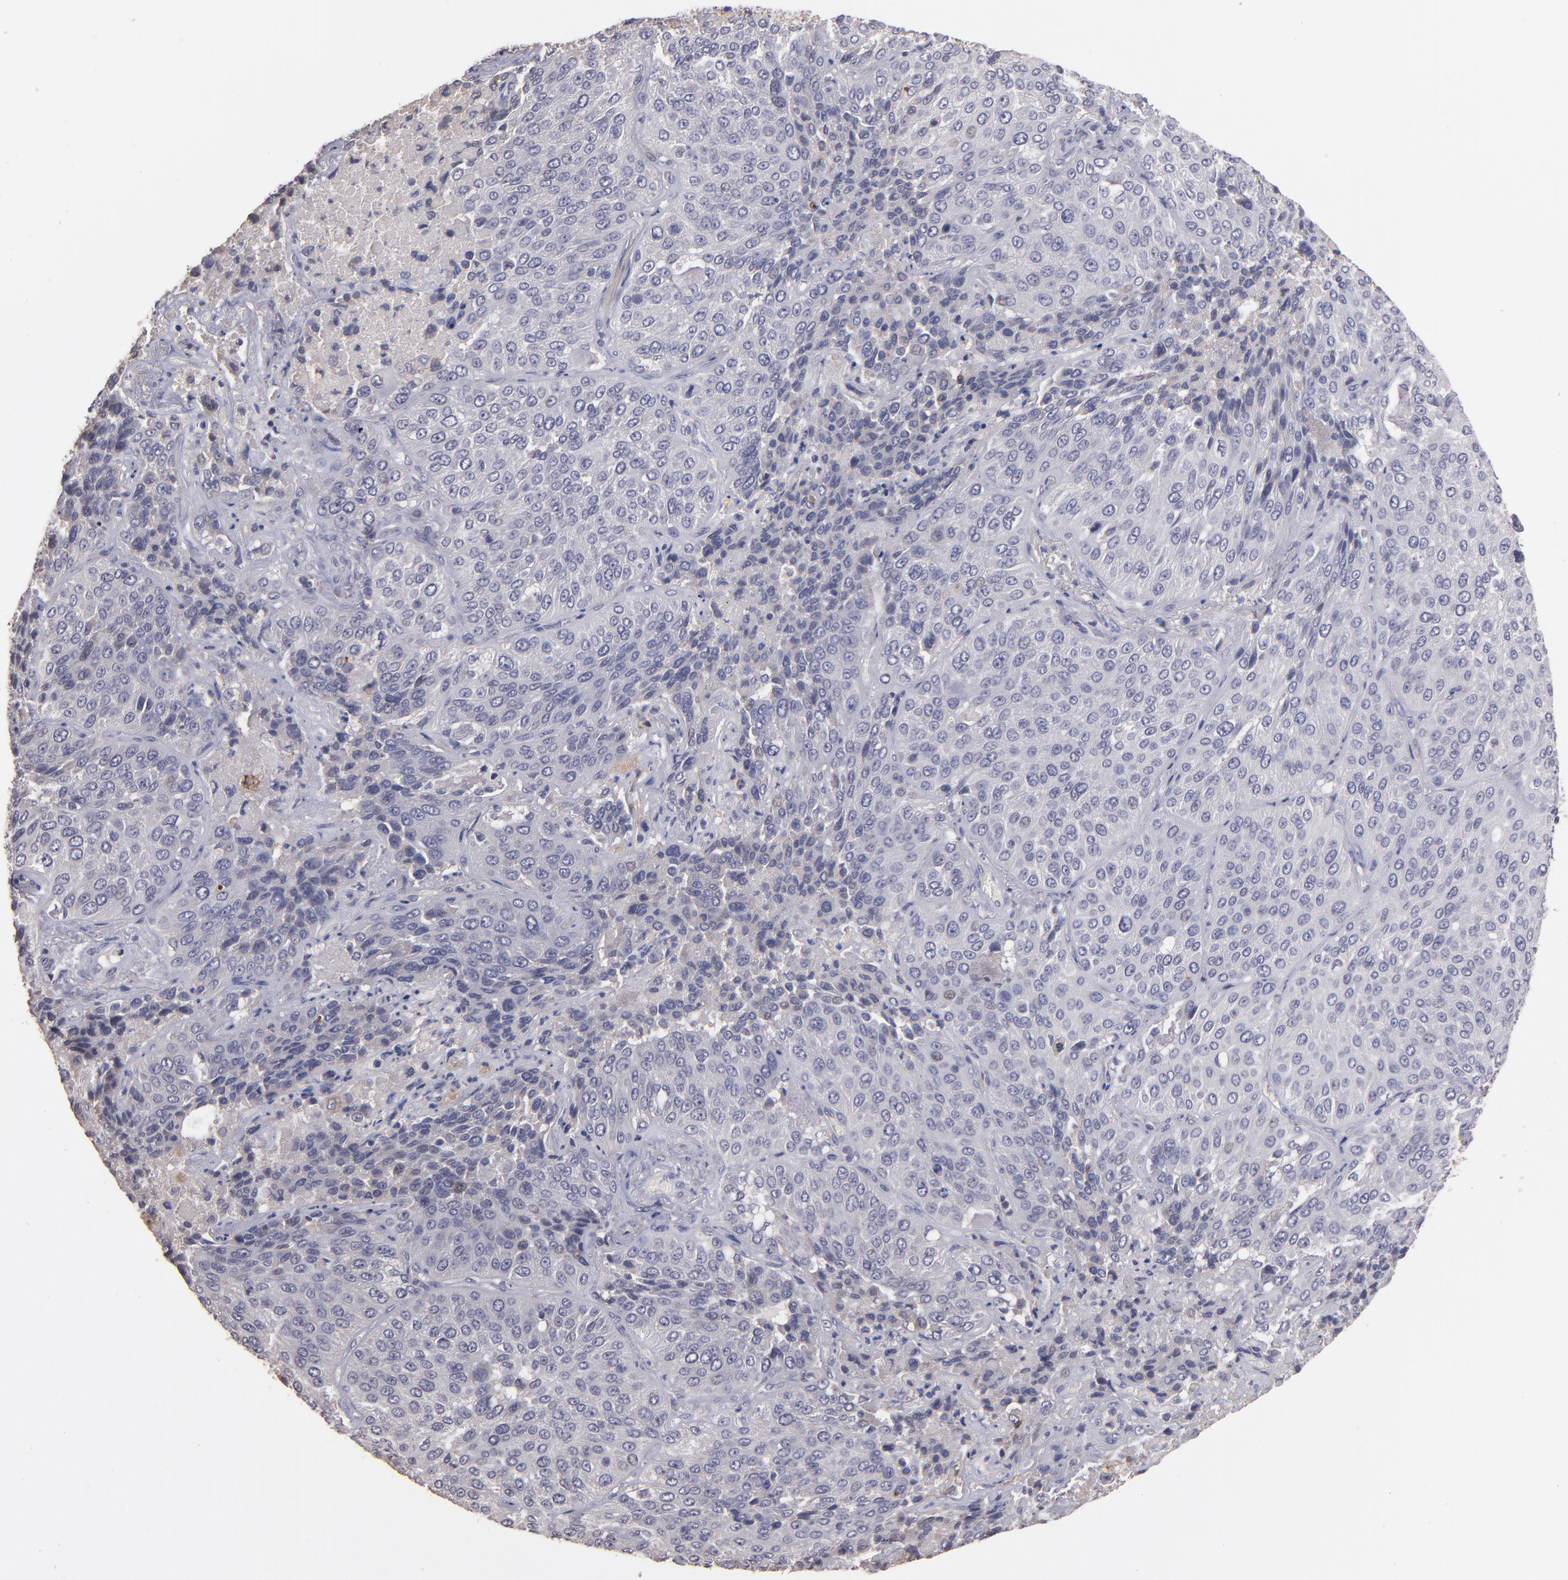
{"staining": {"intensity": "negative", "quantity": "none", "location": "none"}, "tissue": "lung cancer", "cell_type": "Tumor cells", "image_type": "cancer", "snomed": [{"axis": "morphology", "description": "Squamous cell carcinoma, NOS"}, {"axis": "topography", "description": "Lung"}], "caption": "The micrograph exhibits no staining of tumor cells in lung cancer.", "gene": "GNAZ", "patient": {"sex": "male", "age": 54}}